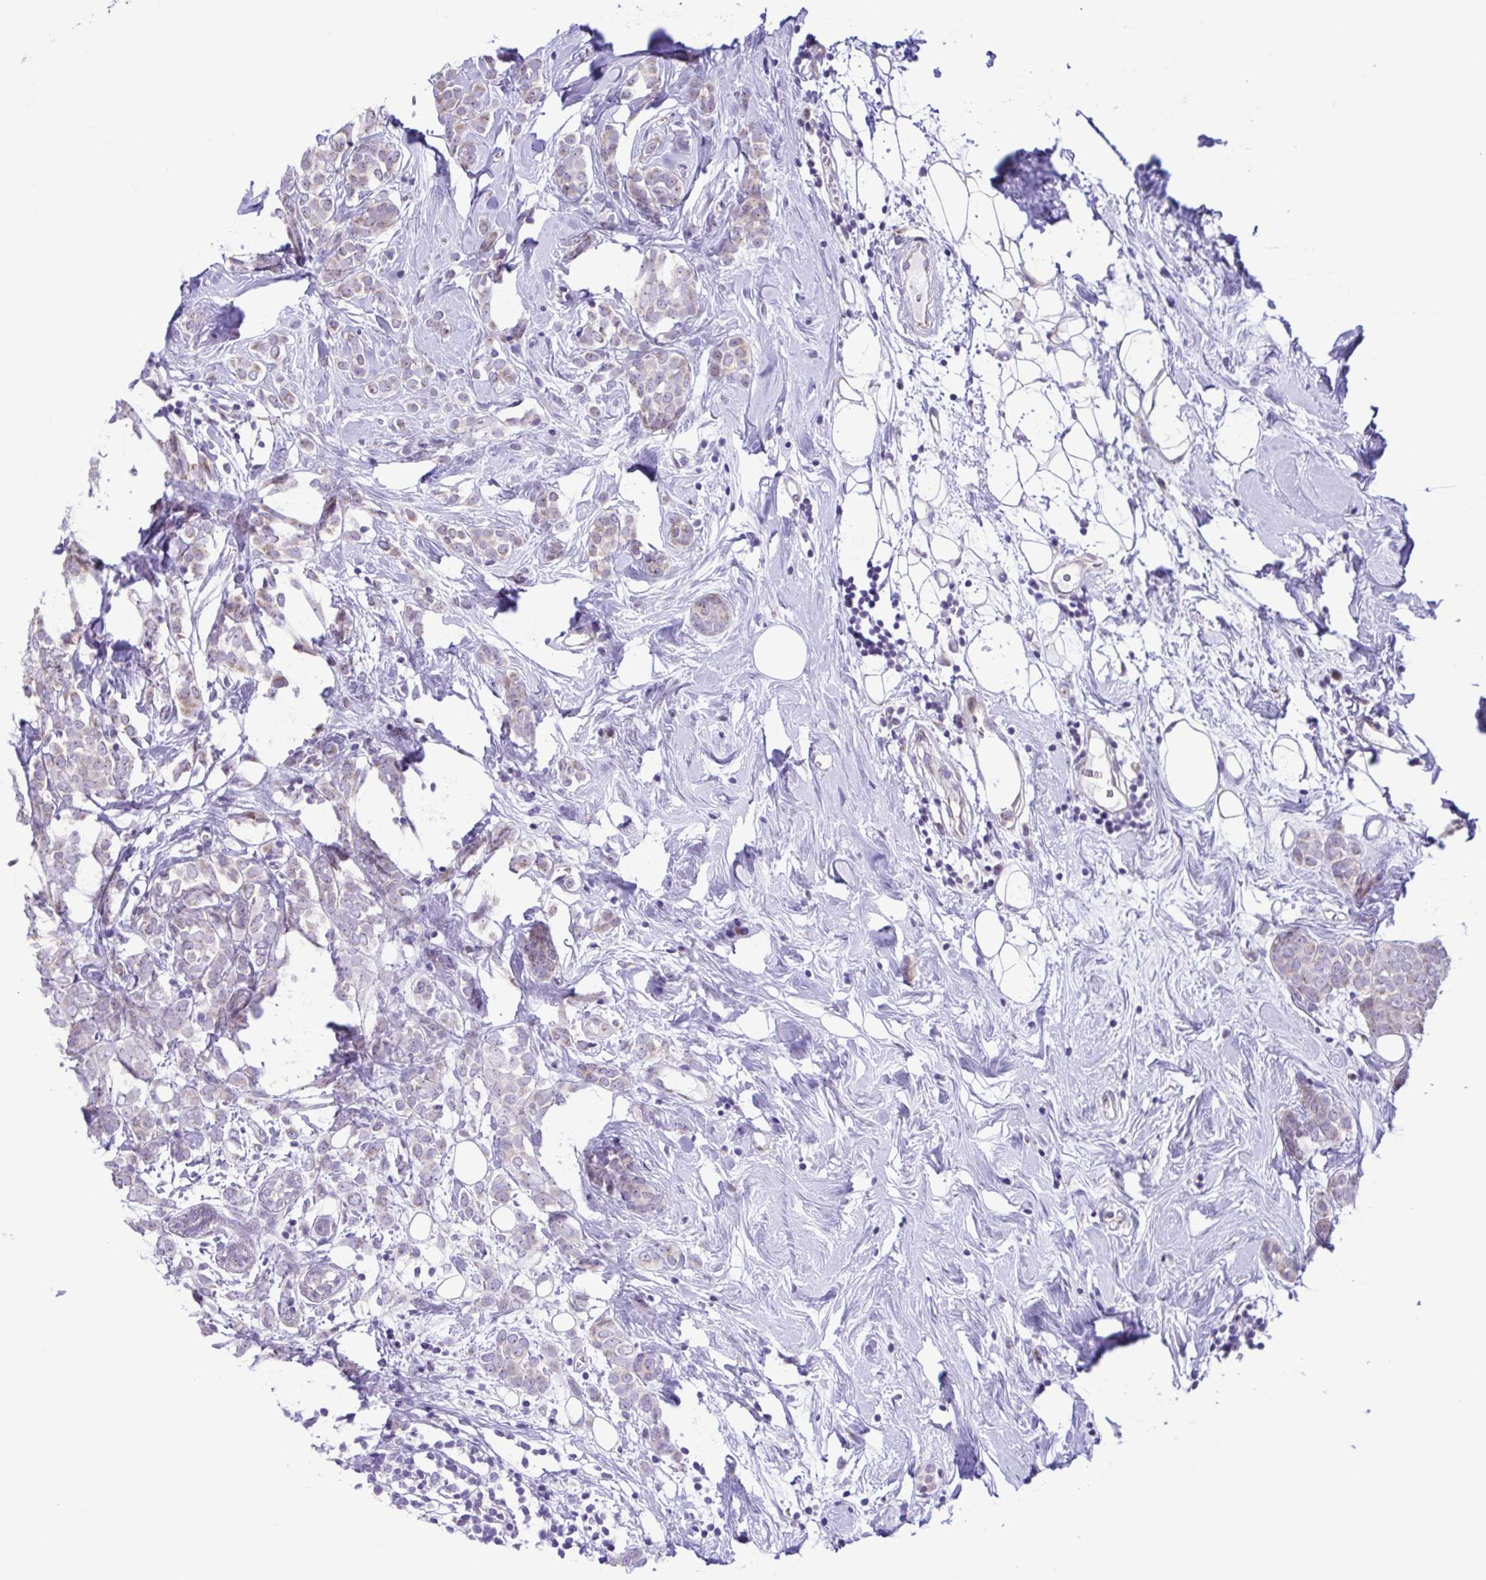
{"staining": {"intensity": "negative", "quantity": "none", "location": "none"}, "tissue": "breast cancer", "cell_type": "Tumor cells", "image_type": "cancer", "snomed": [{"axis": "morphology", "description": "Lobular carcinoma"}, {"axis": "topography", "description": "Breast"}], "caption": "Tumor cells are negative for protein expression in human breast cancer. Nuclei are stained in blue.", "gene": "TGM3", "patient": {"sex": "female", "age": 49}}